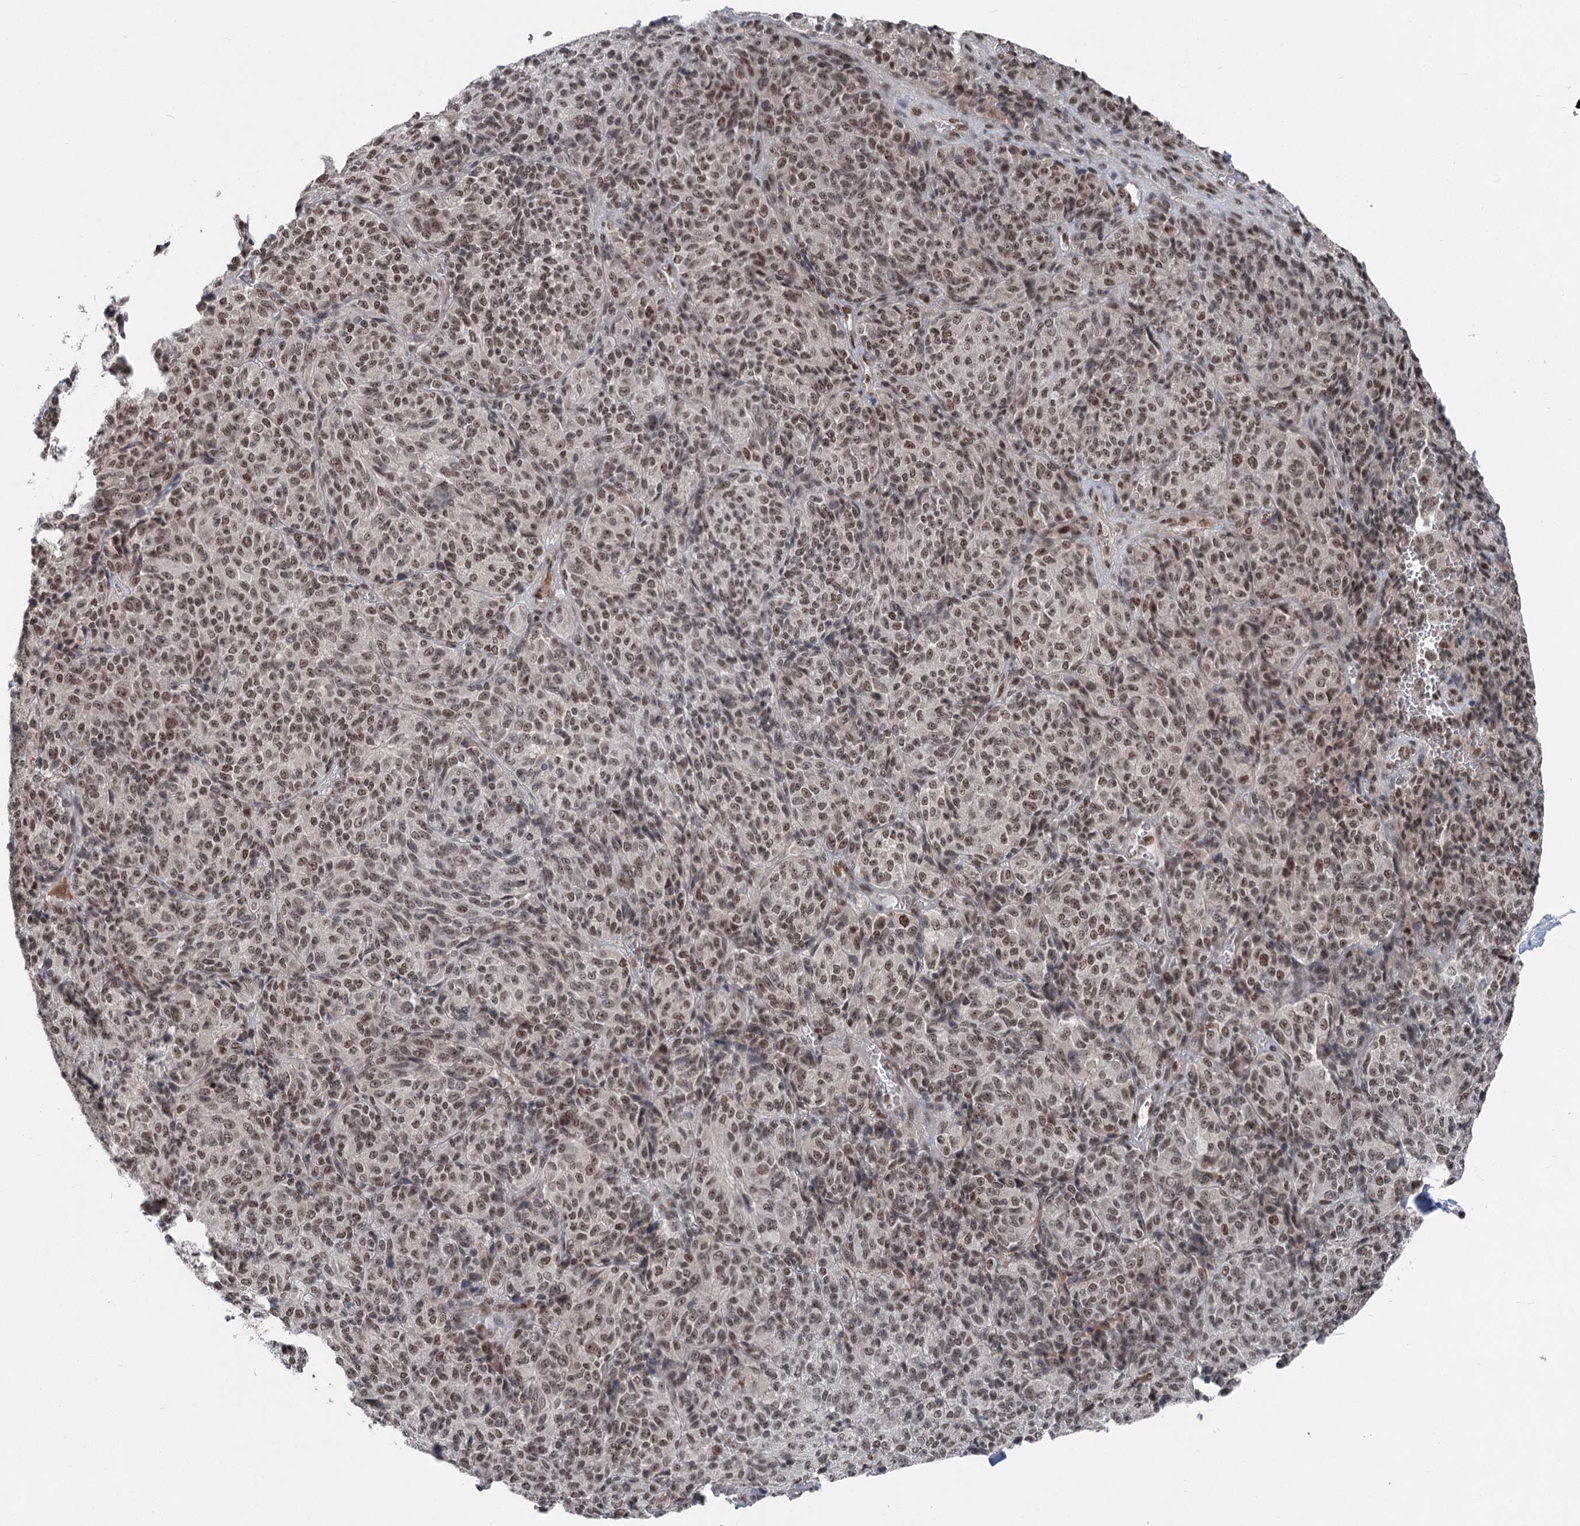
{"staining": {"intensity": "weak", "quantity": ">75%", "location": "nuclear"}, "tissue": "melanoma", "cell_type": "Tumor cells", "image_type": "cancer", "snomed": [{"axis": "morphology", "description": "Malignant melanoma, Metastatic site"}, {"axis": "topography", "description": "Brain"}], "caption": "The micrograph shows staining of malignant melanoma (metastatic site), revealing weak nuclear protein positivity (brown color) within tumor cells.", "gene": "CGGBP1", "patient": {"sex": "female", "age": 56}}